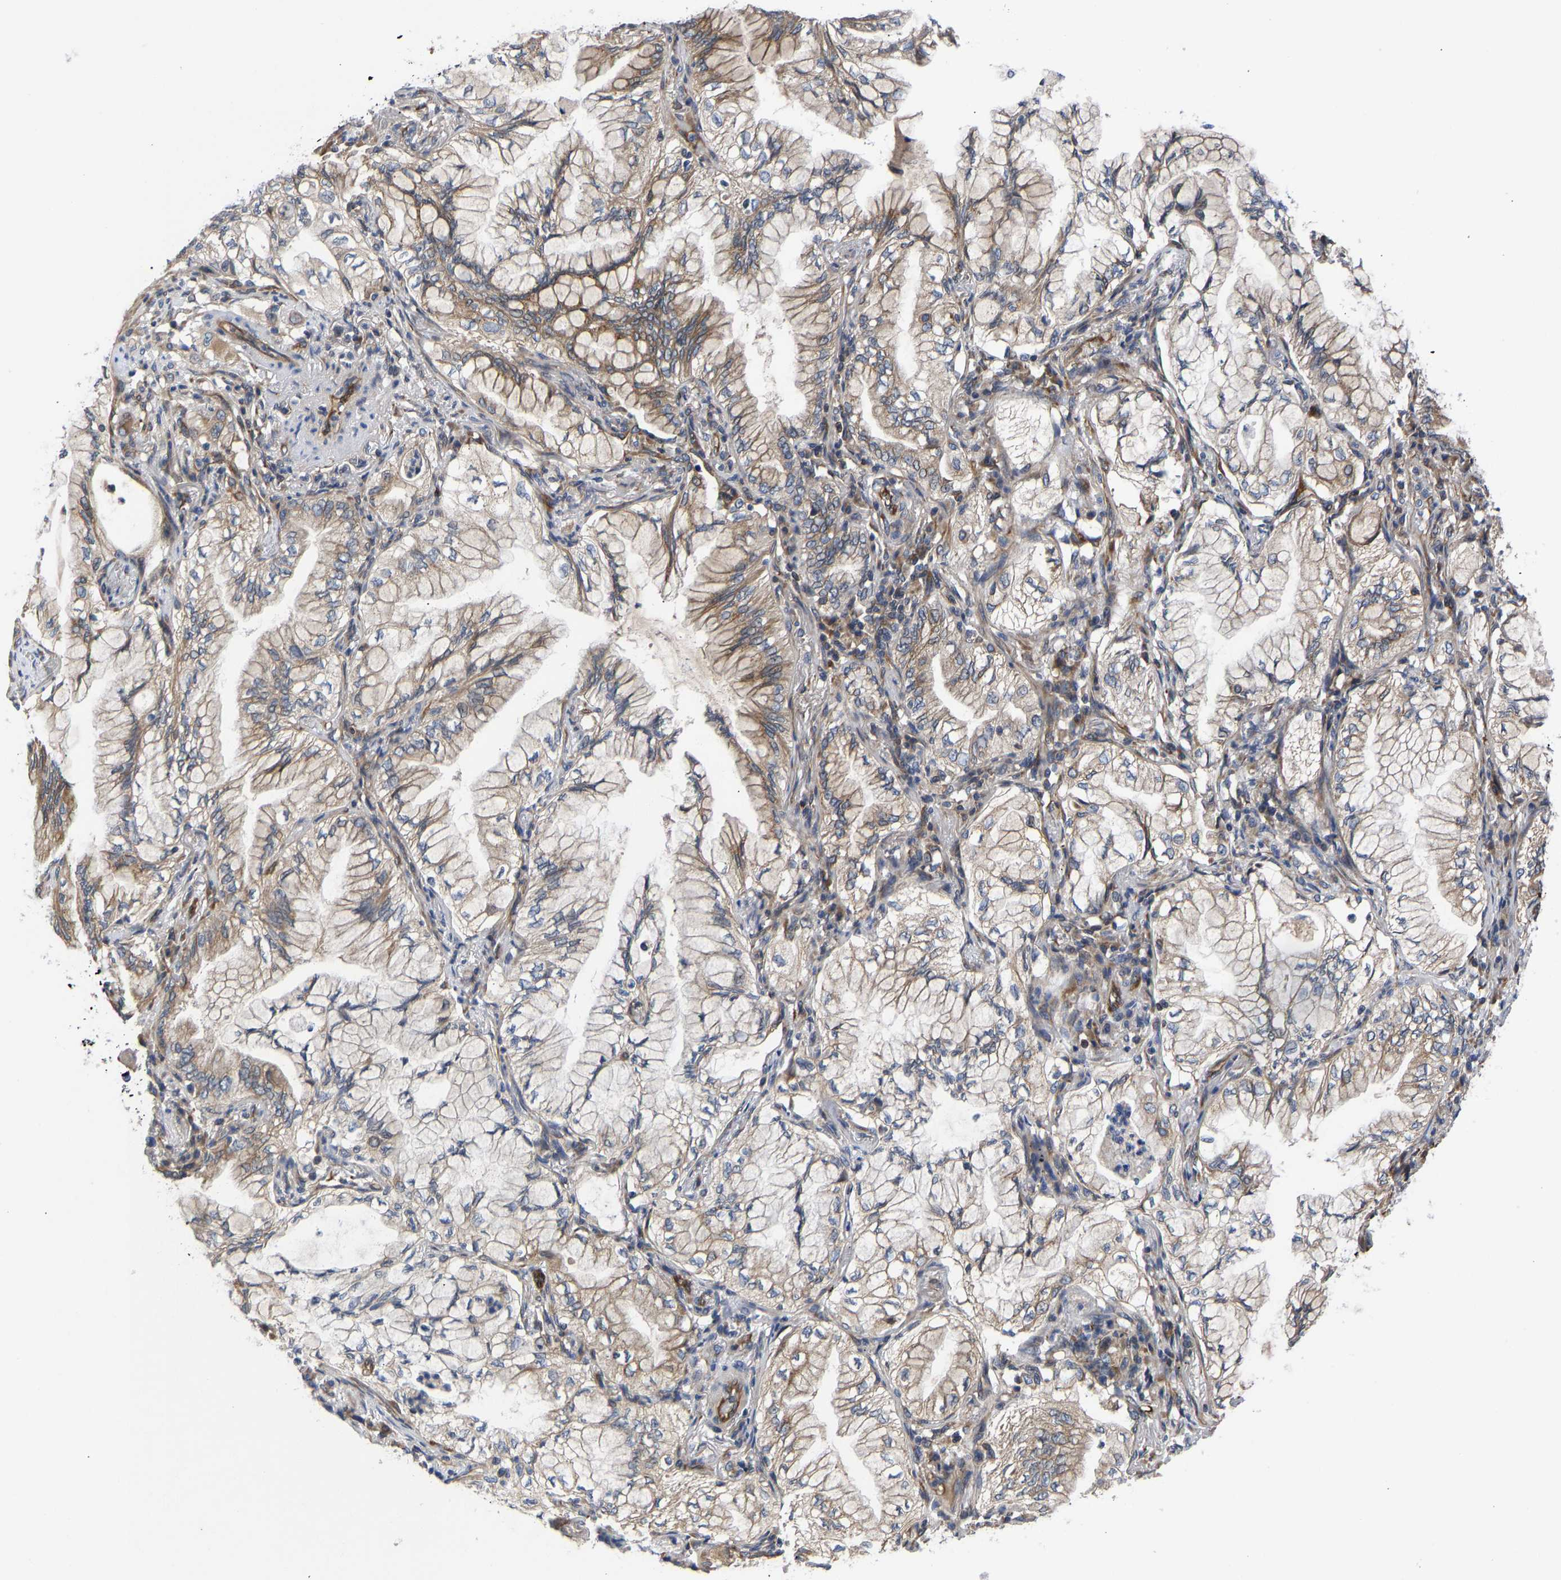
{"staining": {"intensity": "moderate", "quantity": "<25%", "location": "cytoplasmic/membranous"}, "tissue": "lung cancer", "cell_type": "Tumor cells", "image_type": "cancer", "snomed": [{"axis": "morphology", "description": "Adenocarcinoma, NOS"}, {"axis": "topography", "description": "Lung"}], "caption": "High-magnification brightfield microscopy of lung cancer (adenocarcinoma) stained with DAB (3,3'-diaminobenzidine) (brown) and counterstained with hematoxylin (blue). tumor cells exhibit moderate cytoplasmic/membranous positivity is present in approximately<25% of cells.", "gene": "FRRS1", "patient": {"sex": "female", "age": 70}}